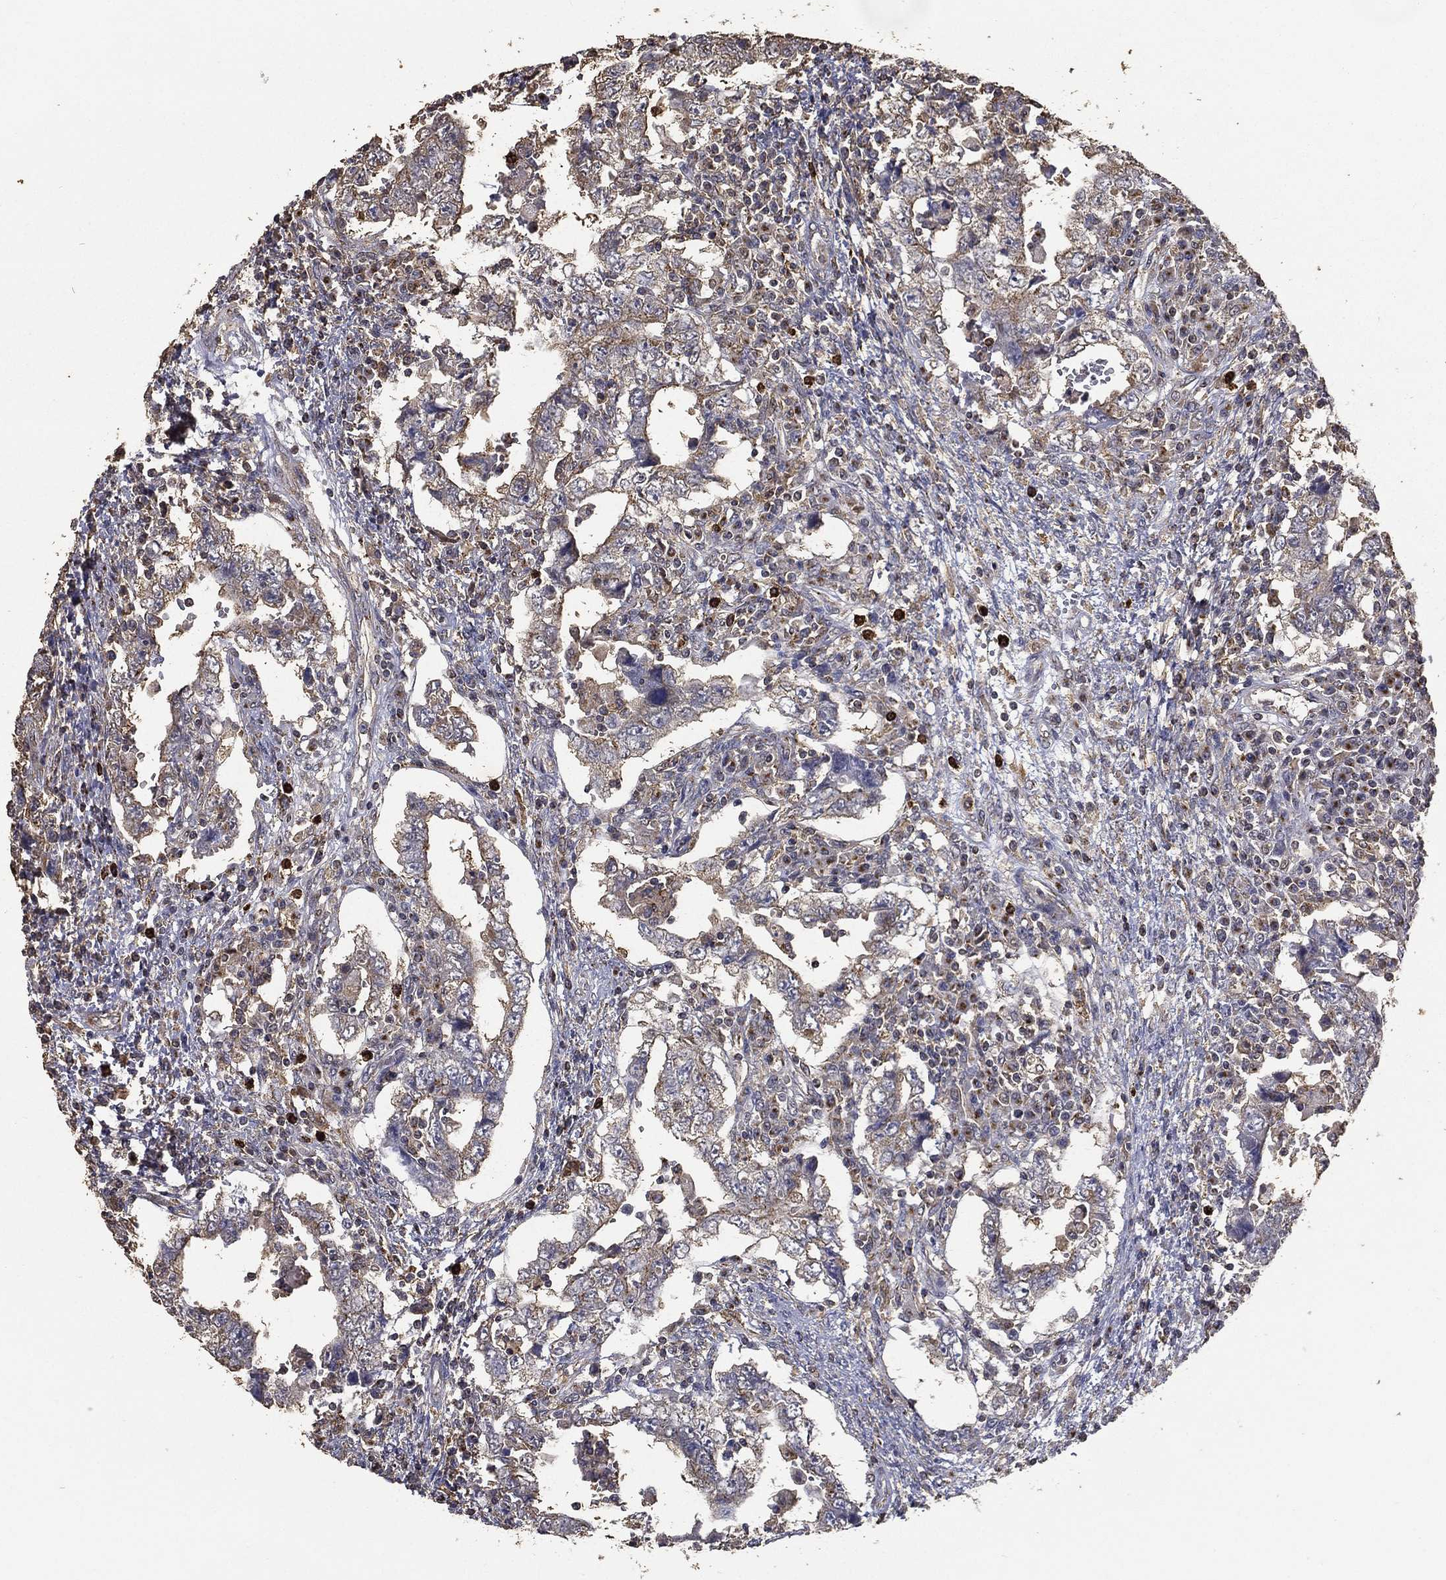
{"staining": {"intensity": "weak", "quantity": "25%-75%", "location": "cytoplasmic/membranous"}, "tissue": "testis cancer", "cell_type": "Tumor cells", "image_type": "cancer", "snomed": [{"axis": "morphology", "description": "Carcinoma, Embryonal, NOS"}, {"axis": "topography", "description": "Testis"}], "caption": "High-power microscopy captured an immunohistochemistry image of testis cancer, revealing weak cytoplasmic/membranous positivity in approximately 25%-75% of tumor cells.", "gene": "GPR183", "patient": {"sex": "male", "age": 26}}